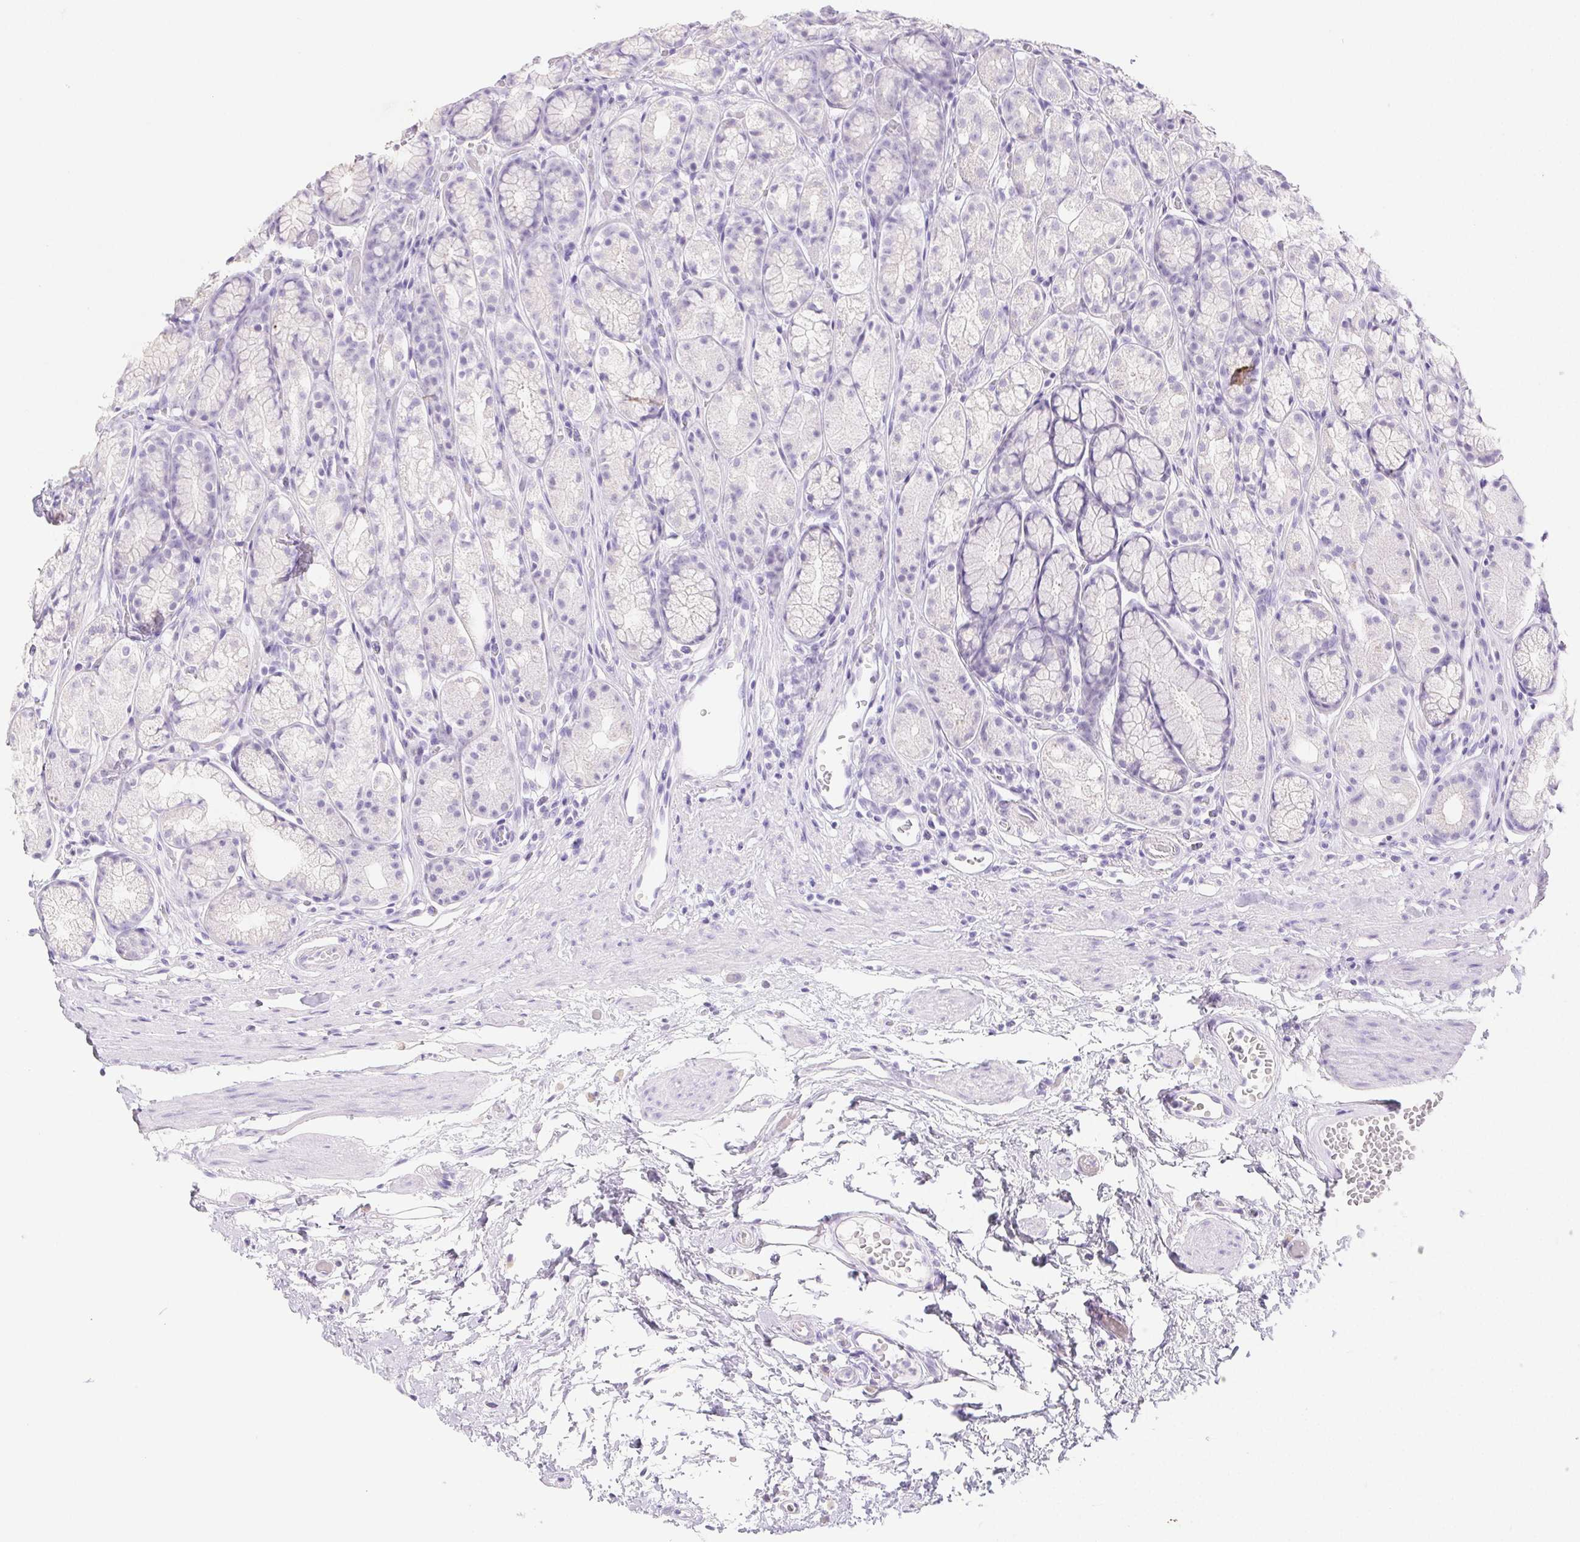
{"staining": {"intensity": "negative", "quantity": "none", "location": "none"}, "tissue": "stomach", "cell_type": "Glandular cells", "image_type": "normal", "snomed": [{"axis": "morphology", "description": "Normal tissue, NOS"}, {"axis": "topography", "description": "Smooth muscle"}, {"axis": "topography", "description": "Stomach"}], "caption": "A high-resolution photomicrograph shows IHC staining of unremarkable stomach, which reveals no significant staining in glandular cells.", "gene": "PNLIP", "patient": {"sex": "male", "age": 70}}